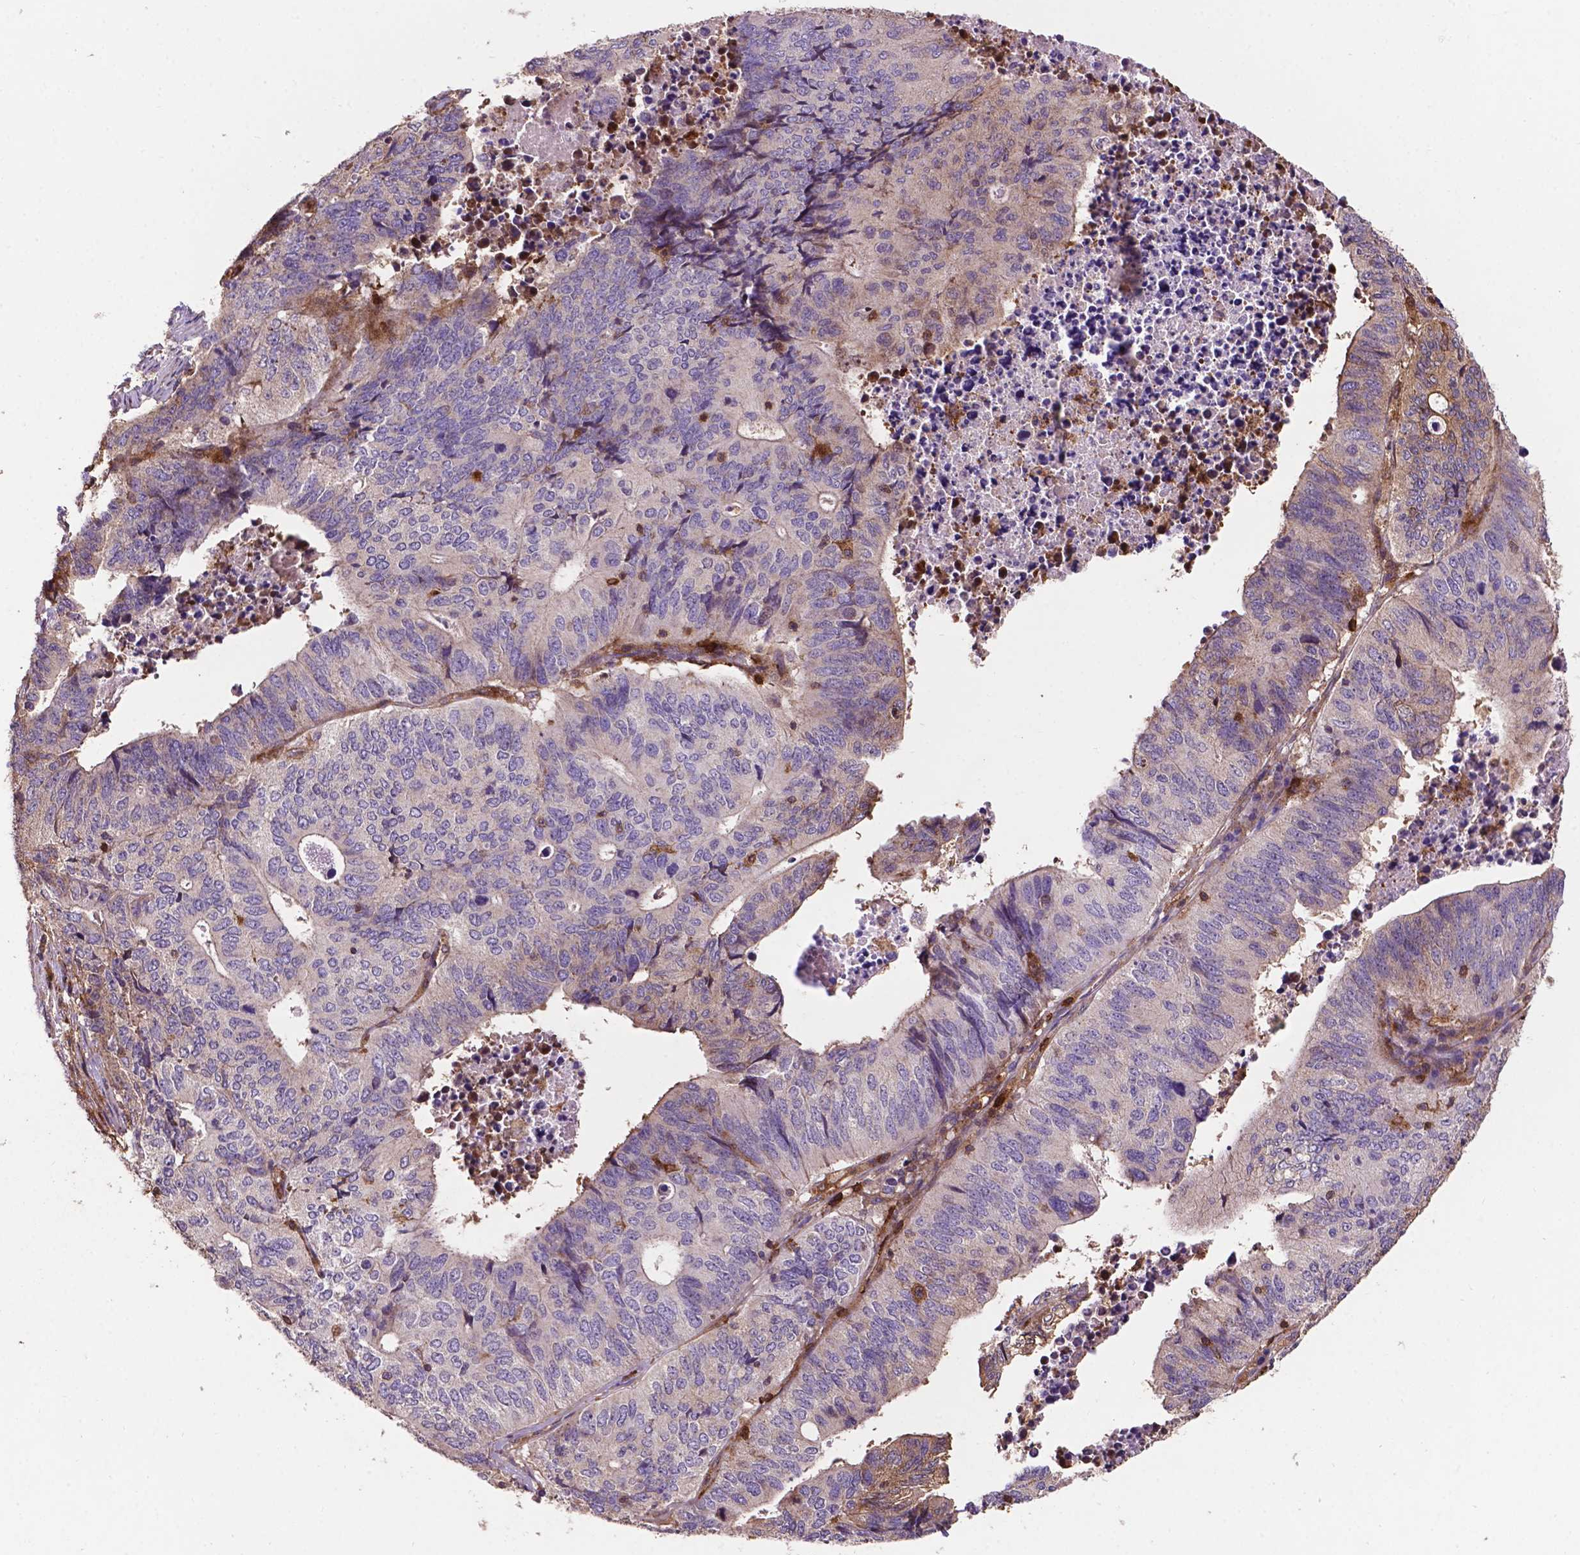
{"staining": {"intensity": "weak", "quantity": "<25%", "location": "cytoplasmic/membranous"}, "tissue": "stomach cancer", "cell_type": "Tumor cells", "image_type": "cancer", "snomed": [{"axis": "morphology", "description": "Adenocarcinoma, NOS"}, {"axis": "topography", "description": "Stomach, upper"}], "caption": "Tumor cells are negative for brown protein staining in stomach adenocarcinoma. (DAB immunohistochemistry (IHC) visualized using brightfield microscopy, high magnification).", "gene": "SMAD3", "patient": {"sex": "female", "age": 67}}